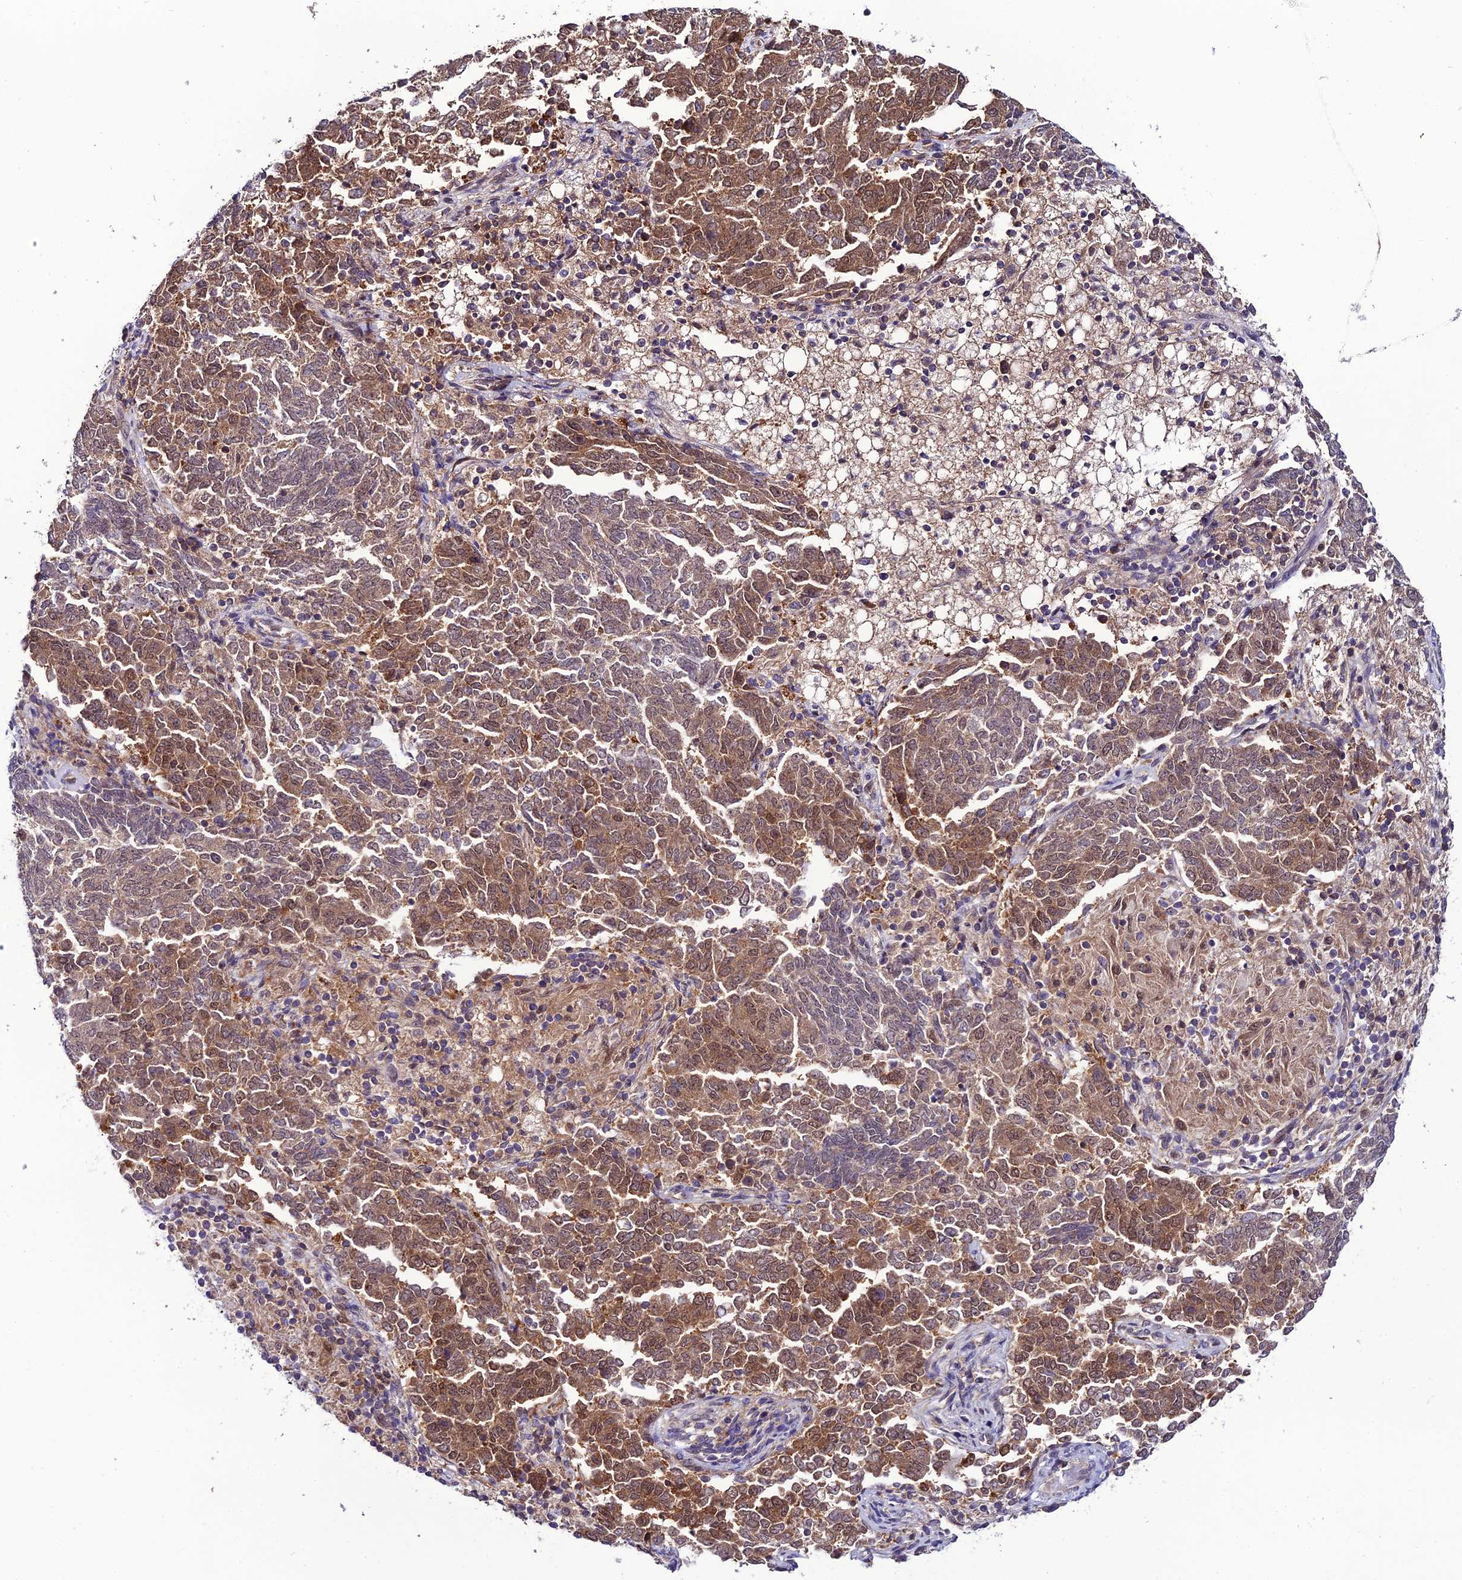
{"staining": {"intensity": "moderate", "quantity": ">75%", "location": "cytoplasmic/membranous,nuclear"}, "tissue": "endometrial cancer", "cell_type": "Tumor cells", "image_type": "cancer", "snomed": [{"axis": "morphology", "description": "Adenocarcinoma, NOS"}, {"axis": "topography", "description": "Endometrium"}], "caption": "The photomicrograph shows immunohistochemical staining of endometrial adenocarcinoma. There is moderate cytoplasmic/membranous and nuclear positivity is appreciated in approximately >75% of tumor cells.", "gene": "TRIM40", "patient": {"sex": "female", "age": 80}}